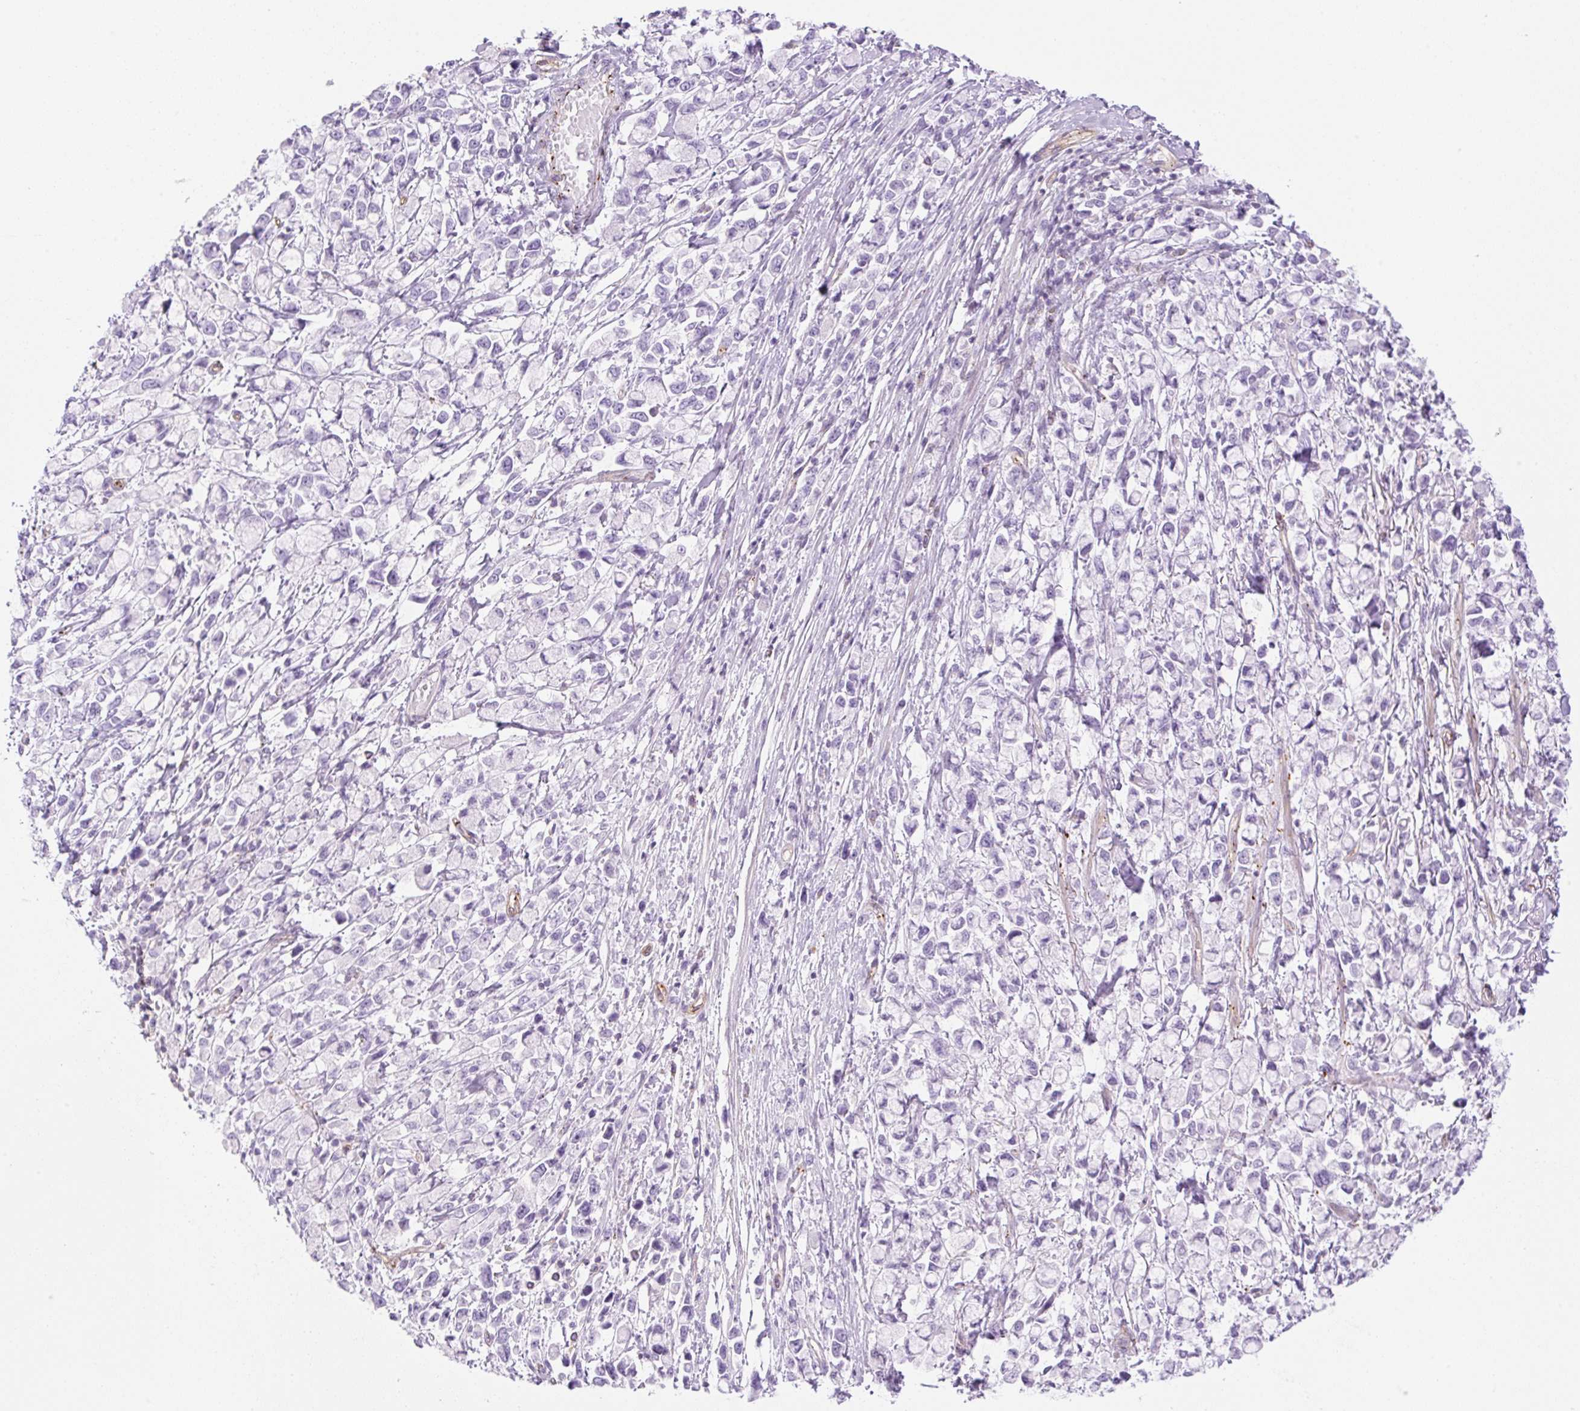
{"staining": {"intensity": "negative", "quantity": "none", "location": "none"}, "tissue": "stomach cancer", "cell_type": "Tumor cells", "image_type": "cancer", "snomed": [{"axis": "morphology", "description": "Adenocarcinoma, NOS"}, {"axis": "topography", "description": "Stomach"}], "caption": "High magnification brightfield microscopy of stomach cancer stained with DAB (brown) and counterstained with hematoxylin (blue): tumor cells show no significant staining.", "gene": "EHD3", "patient": {"sex": "female", "age": 81}}